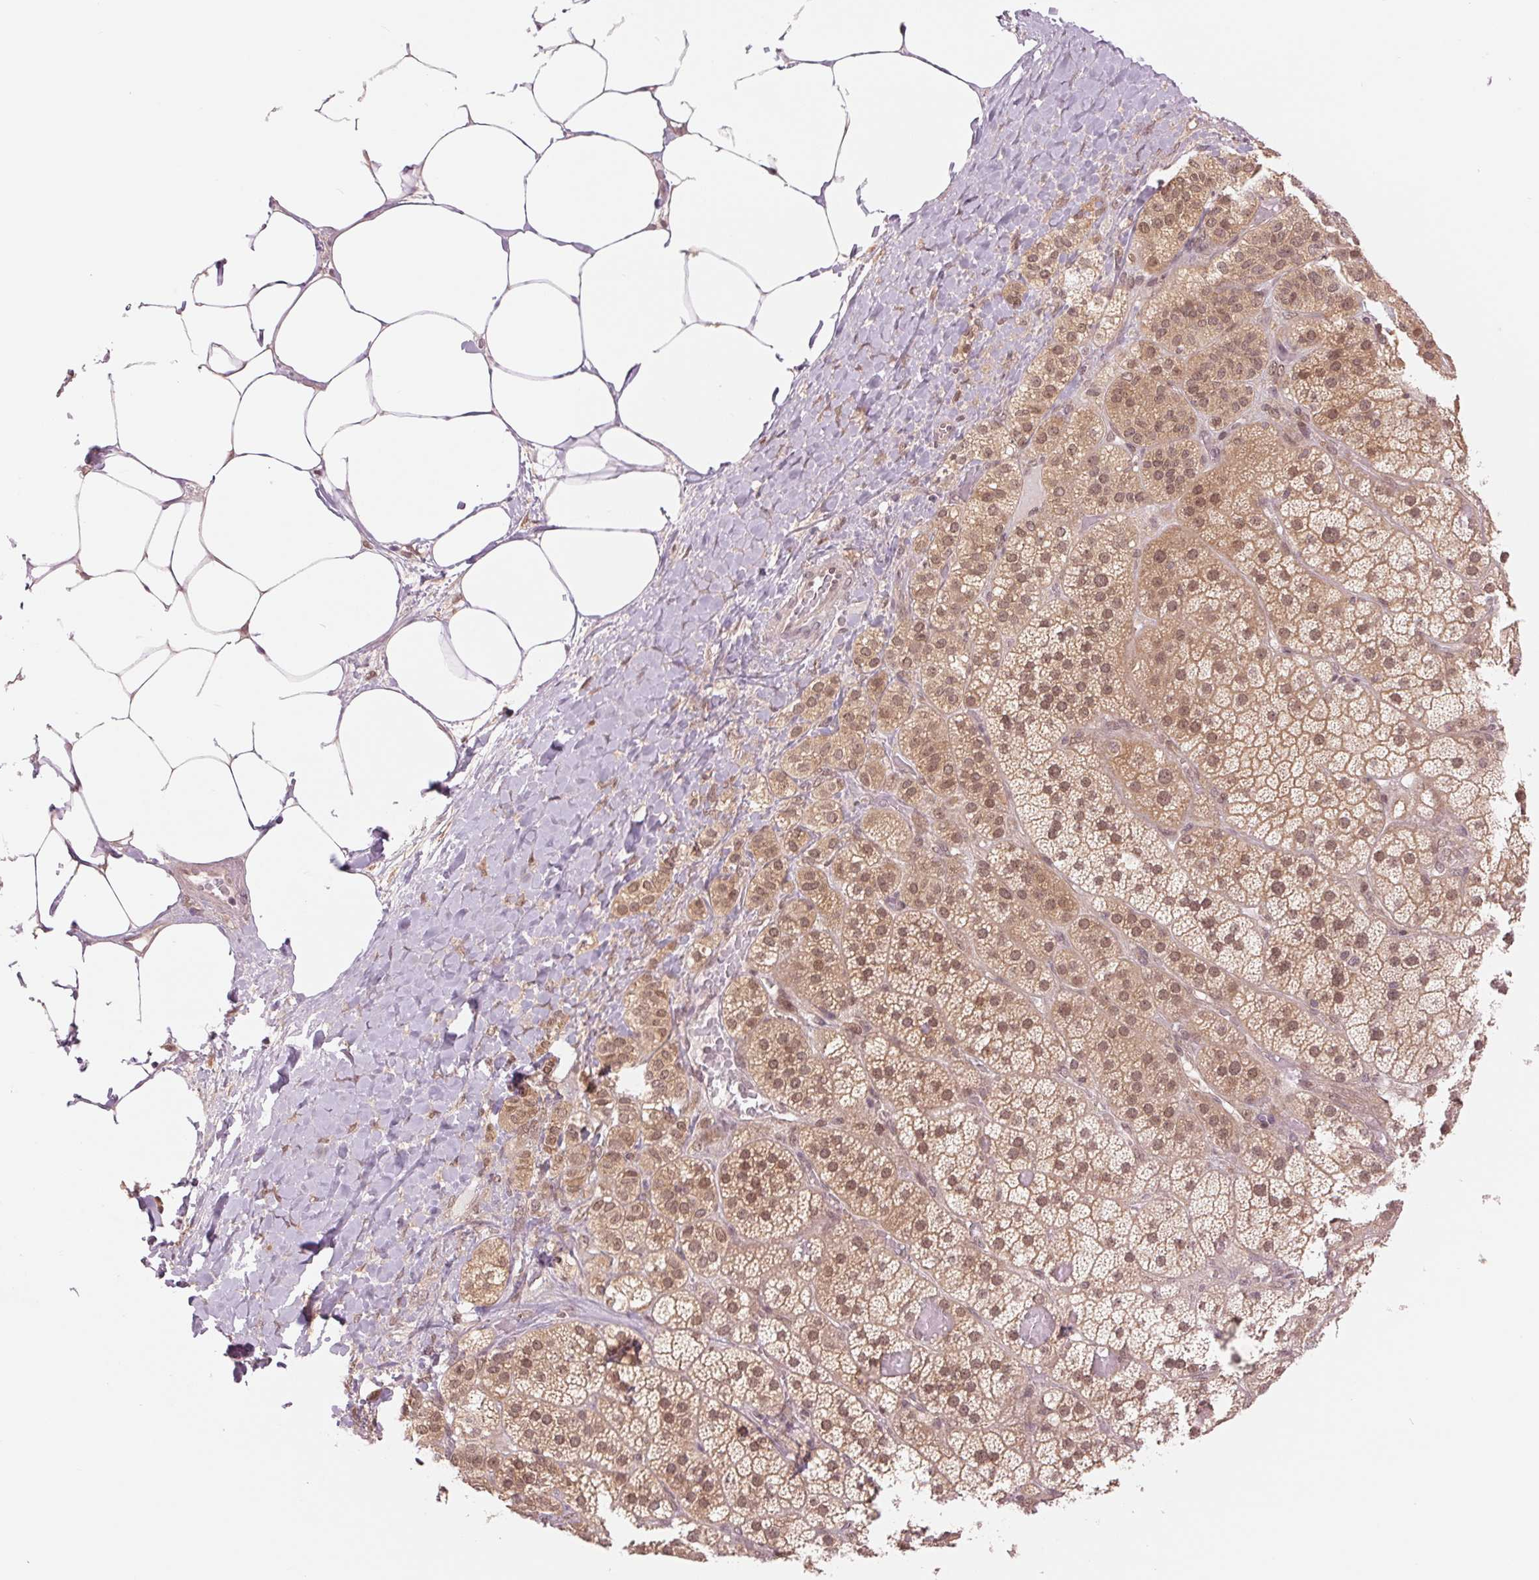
{"staining": {"intensity": "moderate", "quantity": ">75%", "location": "cytoplasmic/membranous,nuclear"}, "tissue": "adrenal gland", "cell_type": "Glandular cells", "image_type": "normal", "snomed": [{"axis": "morphology", "description": "Normal tissue, NOS"}, {"axis": "topography", "description": "Adrenal gland"}], "caption": "Brown immunohistochemical staining in benign human adrenal gland shows moderate cytoplasmic/membranous,nuclear expression in approximately >75% of glandular cells.", "gene": "ERI3", "patient": {"sex": "male", "age": 57}}